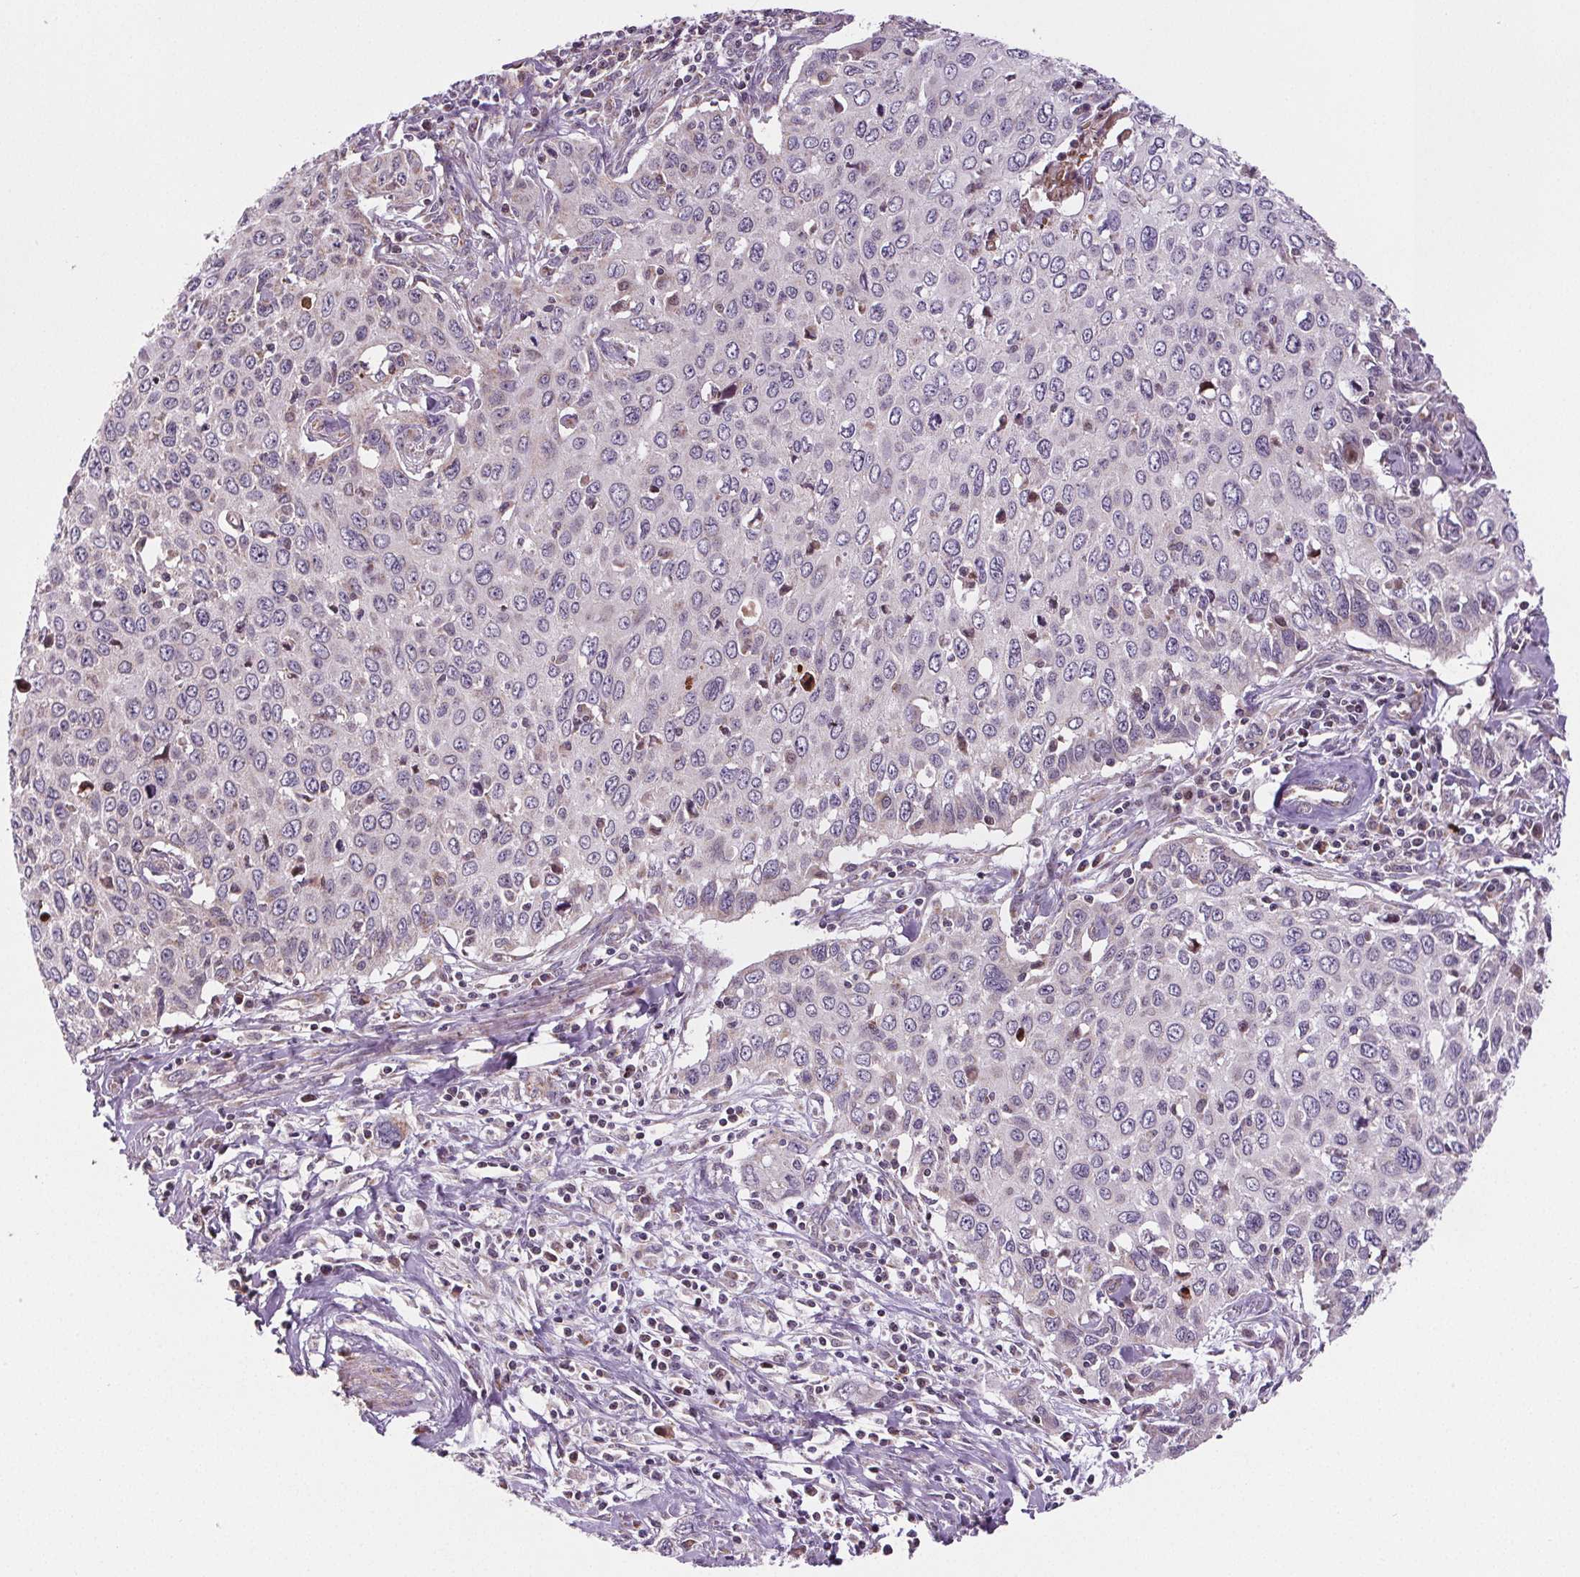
{"staining": {"intensity": "negative", "quantity": "none", "location": "none"}, "tissue": "cervical cancer", "cell_type": "Tumor cells", "image_type": "cancer", "snomed": [{"axis": "morphology", "description": "Squamous cell carcinoma, NOS"}, {"axis": "topography", "description": "Cervix"}], "caption": "Tumor cells are negative for brown protein staining in cervical cancer (squamous cell carcinoma).", "gene": "SUCLA2", "patient": {"sex": "female", "age": 38}}